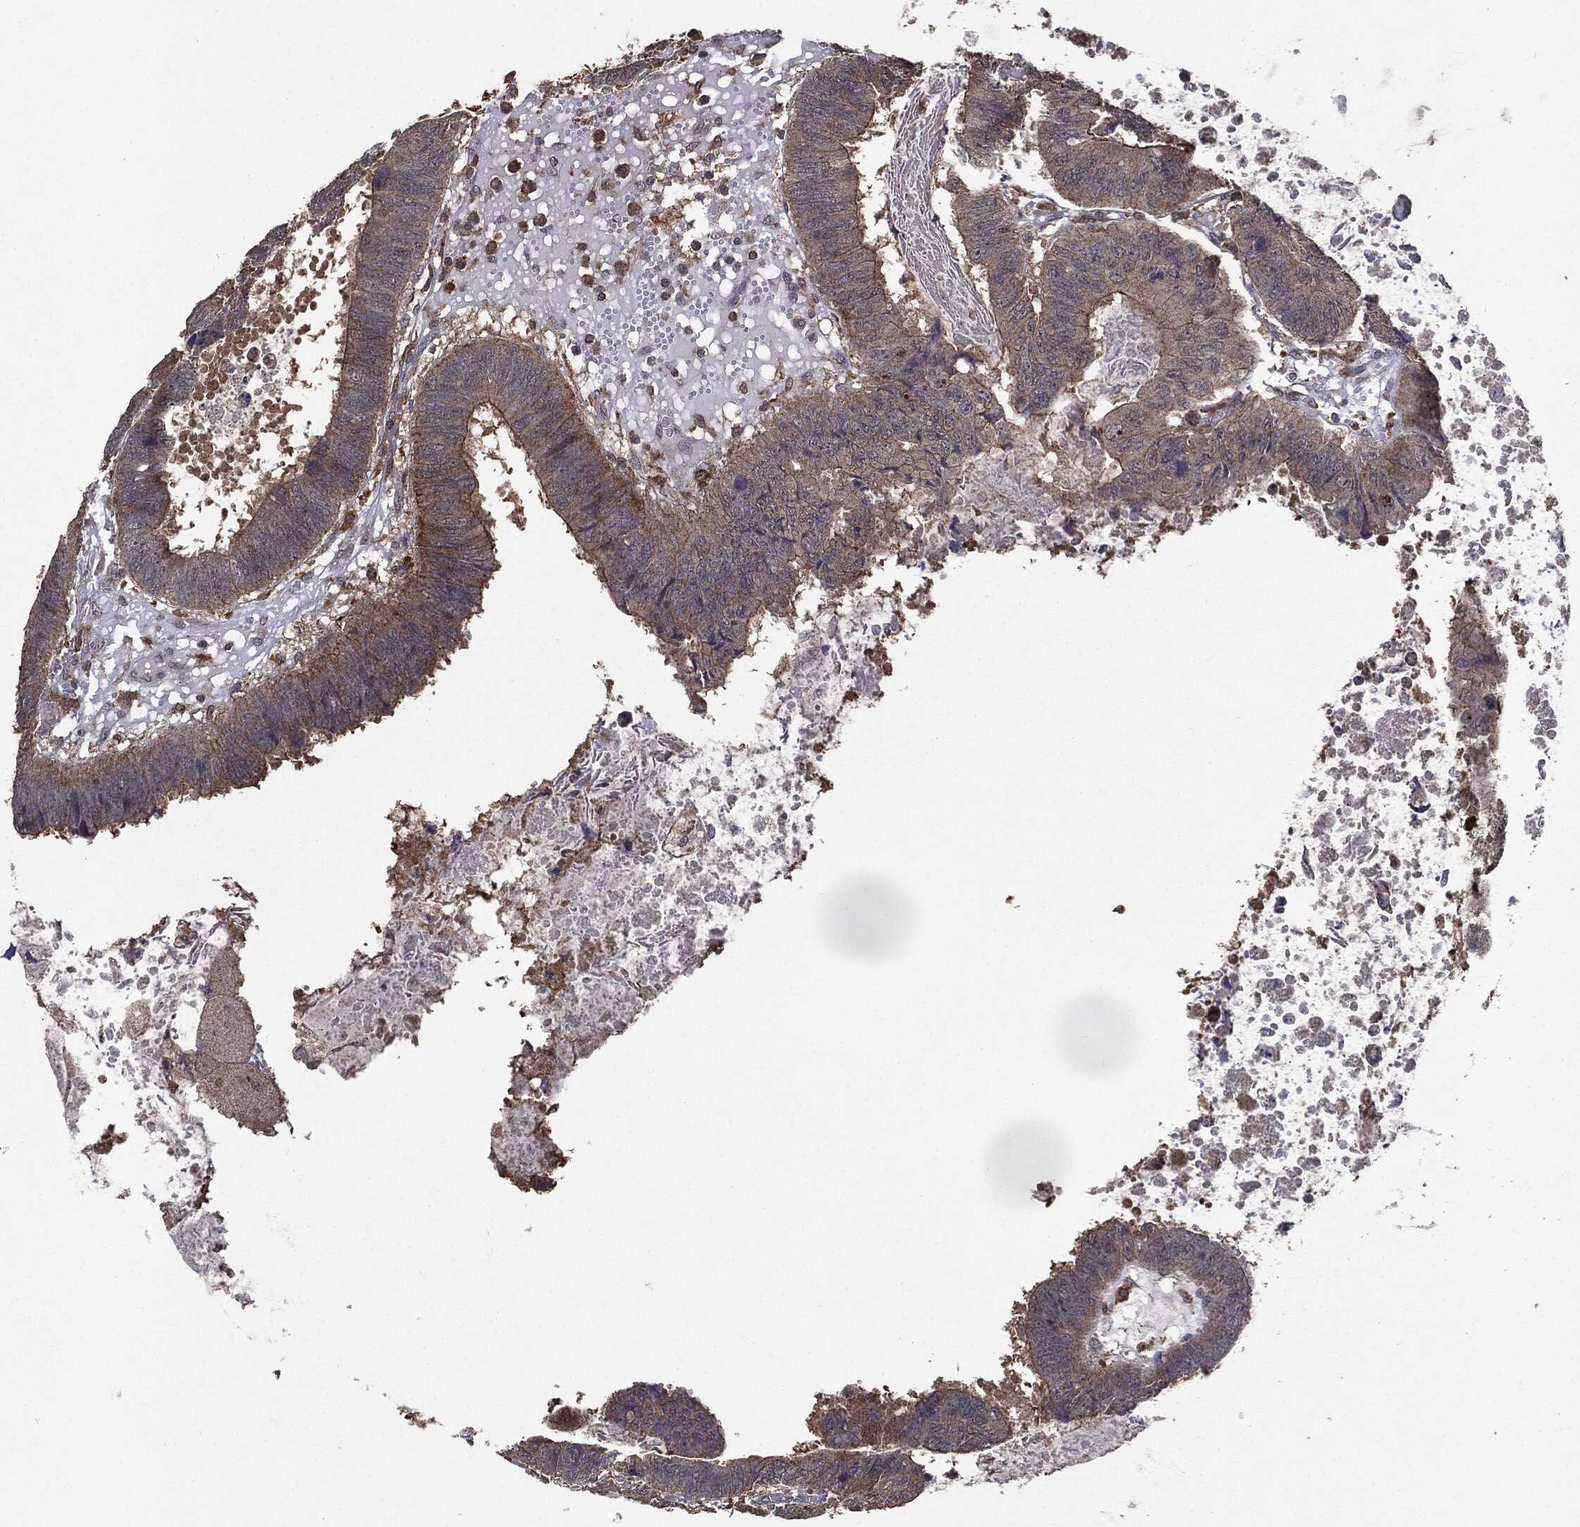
{"staining": {"intensity": "weak", "quantity": "<25%", "location": "cytoplasmic/membranous"}, "tissue": "colorectal cancer", "cell_type": "Tumor cells", "image_type": "cancer", "snomed": [{"axis": "morphology", "description": "Adenocarcinoma, NOS"}, {"axis": "topography", "description": "Colon"}], "caption": "Immunohistochemistry of human colorectal cancer (adenocarcinoma) reveals no staining in tumor cells. (Immunohistochemistry (ihc), brightfield microscopy, high magnification).", "gene": "PTEN", "patient": {"sex": "male", "age": 62}}